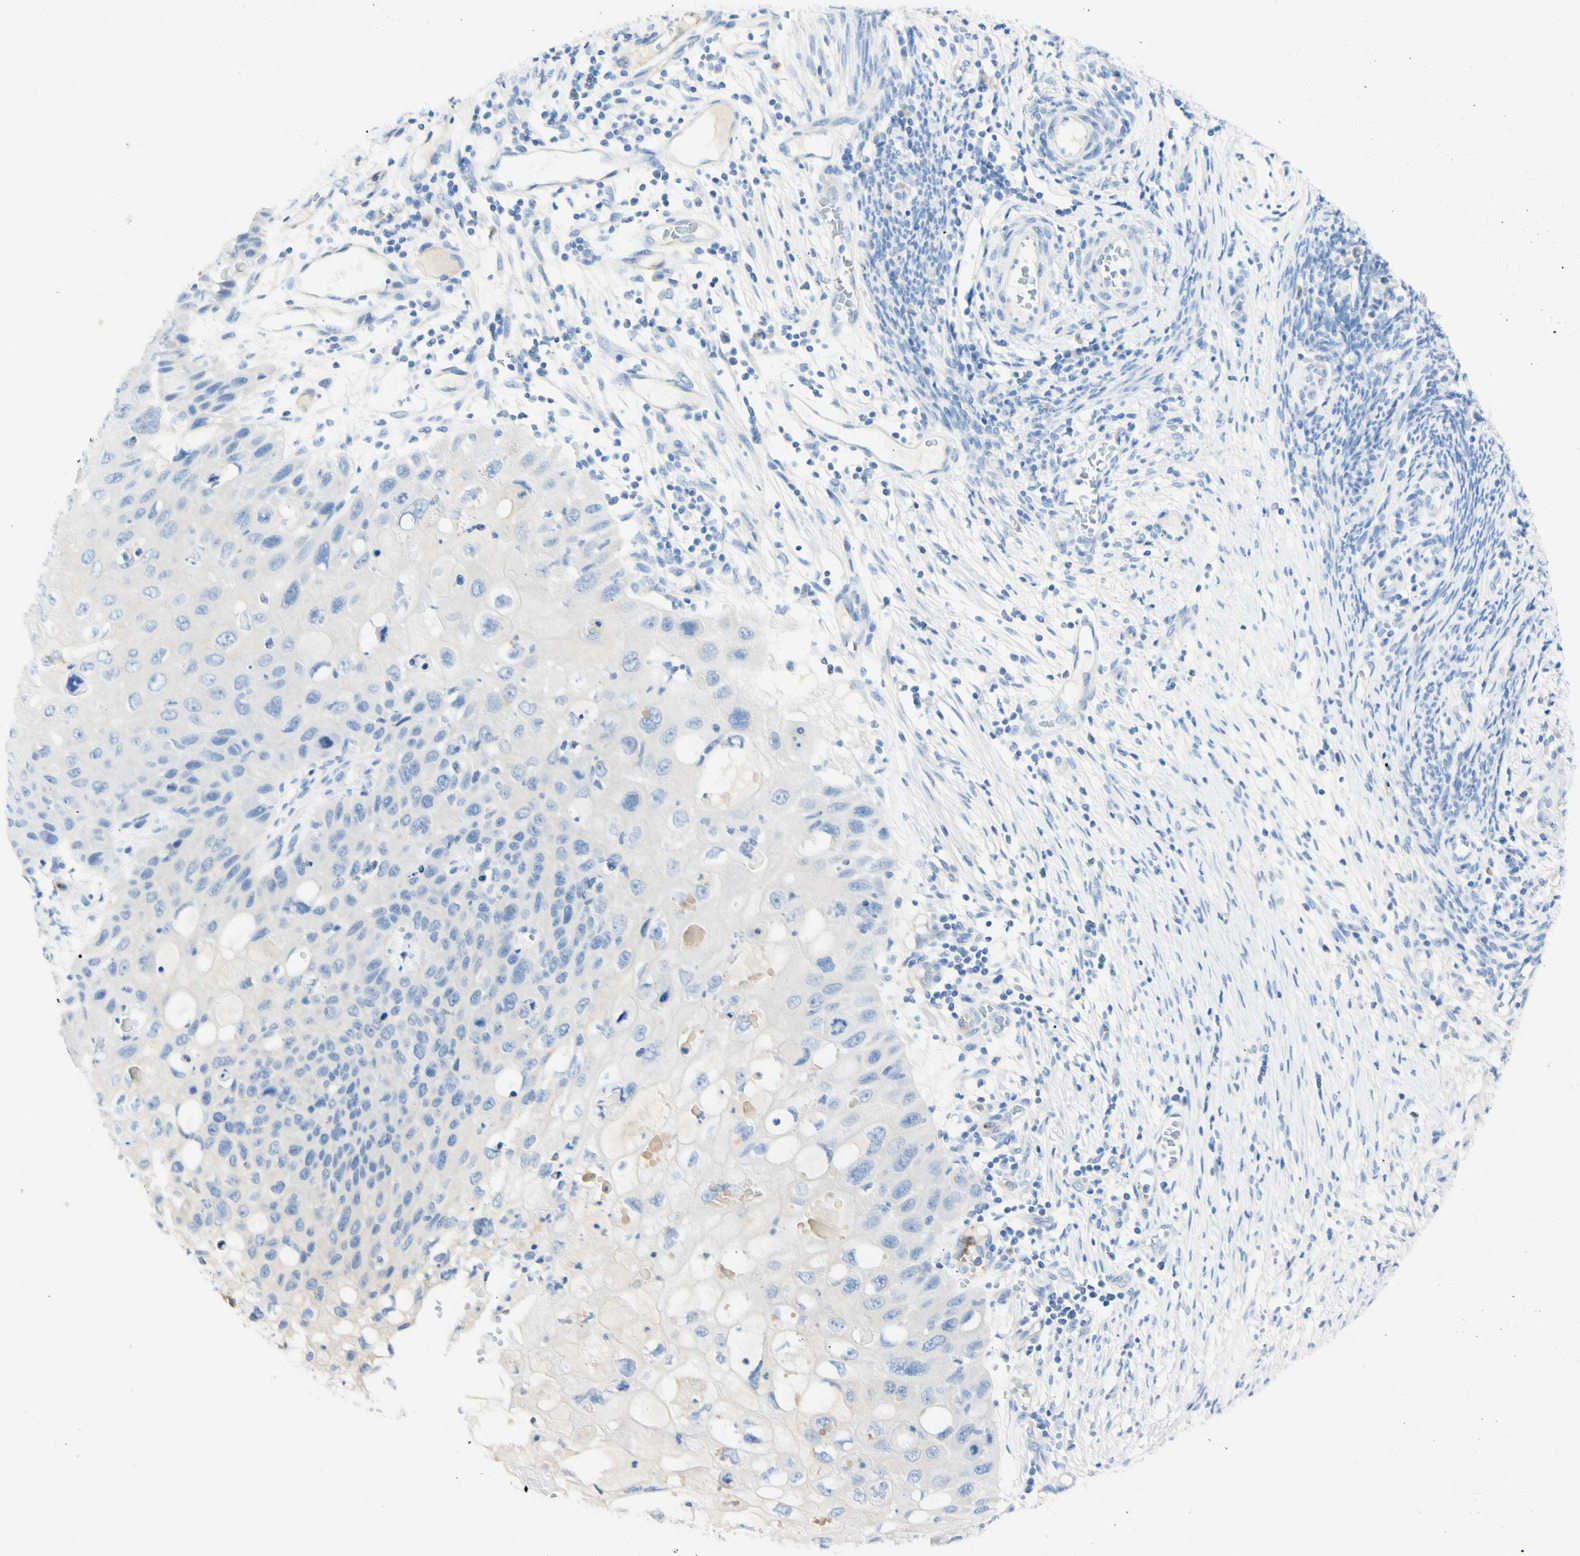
{"staining": {"intensity": "negative", "quantity": "none", "location": "none"}, "tissue": "cervical cancer", "cell_type": "Tumor cells", "image_type": "cancer", "snomed": [{"axis": "morphology", "description": "Squamous cell carcinoma, NOS"}, {"axis": "topography", "description": "Cervix"}], "caption": "This is a histopathology image of immunohistochemistry staining of cervical cancer (squamous cell carcinoma), which shows no positivity in tumor cells. (DAB (3,3'-diaminobenzidine) immunohistochemistry (IHC) visualized using brightfield microscopy, high magnification).", "gene": "FOLH1", "patient": {"sex": "female", "age": 70}}